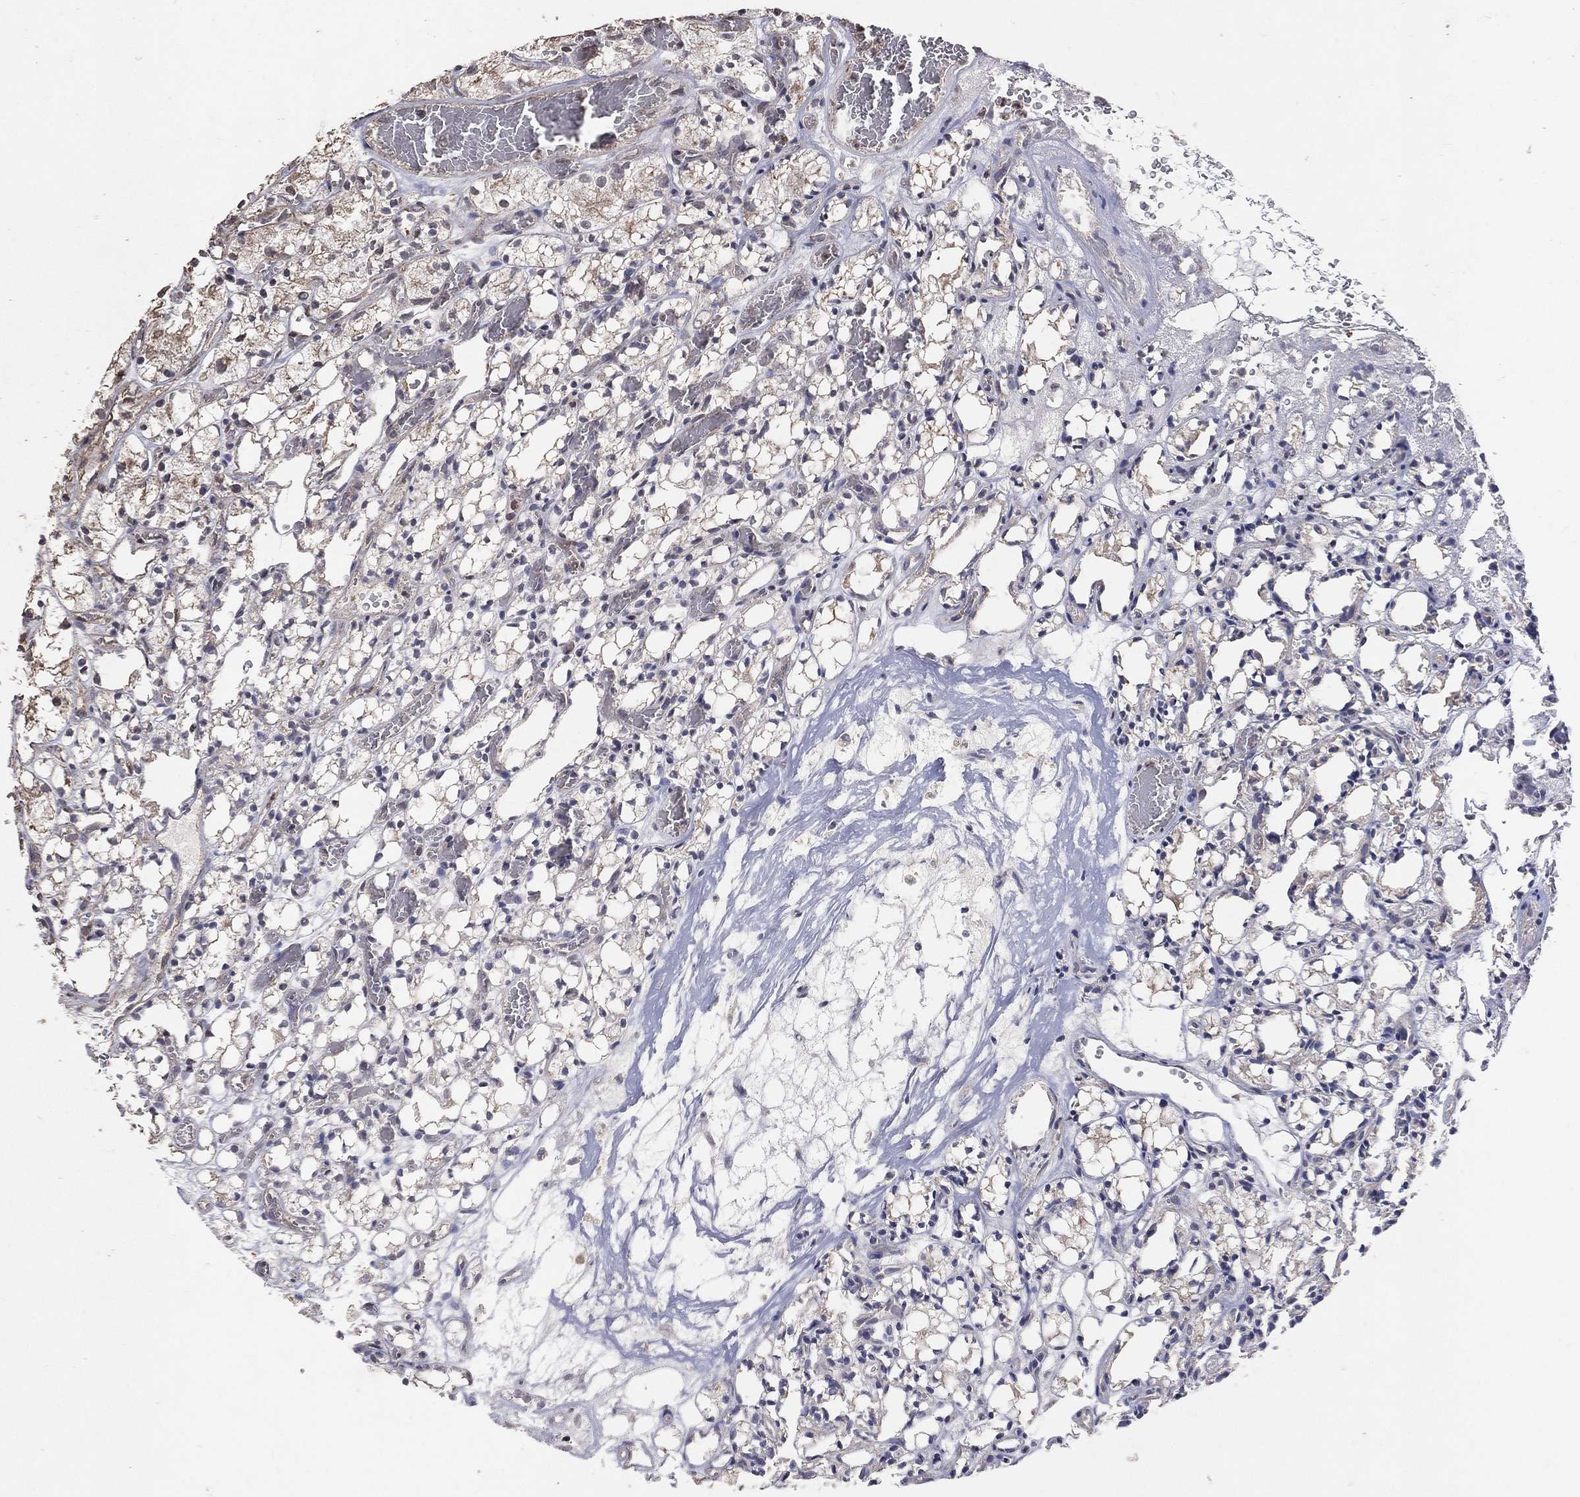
{"staining": {"intensity": "weak", "quantity": "<25%", "location": "cytoplasmic/membranous"}, "tissue": "renal cancer", "cell_type": "Tumor cells", "image_type": "cancer", "snomed": [{"axis": "morphology", "description": "Adenocarcinoma, NOS"}, {"axis": "topography", "description": "Kidney"}], "caption": "The immunohistochemistry (IHC) image has no significant staining in tumor cells of renal cancer tissue. (DAB immunohistochemistry (IHC), high magnification).", "gene": "LY6K", "patient": {"sex": "female", "age": 69}}